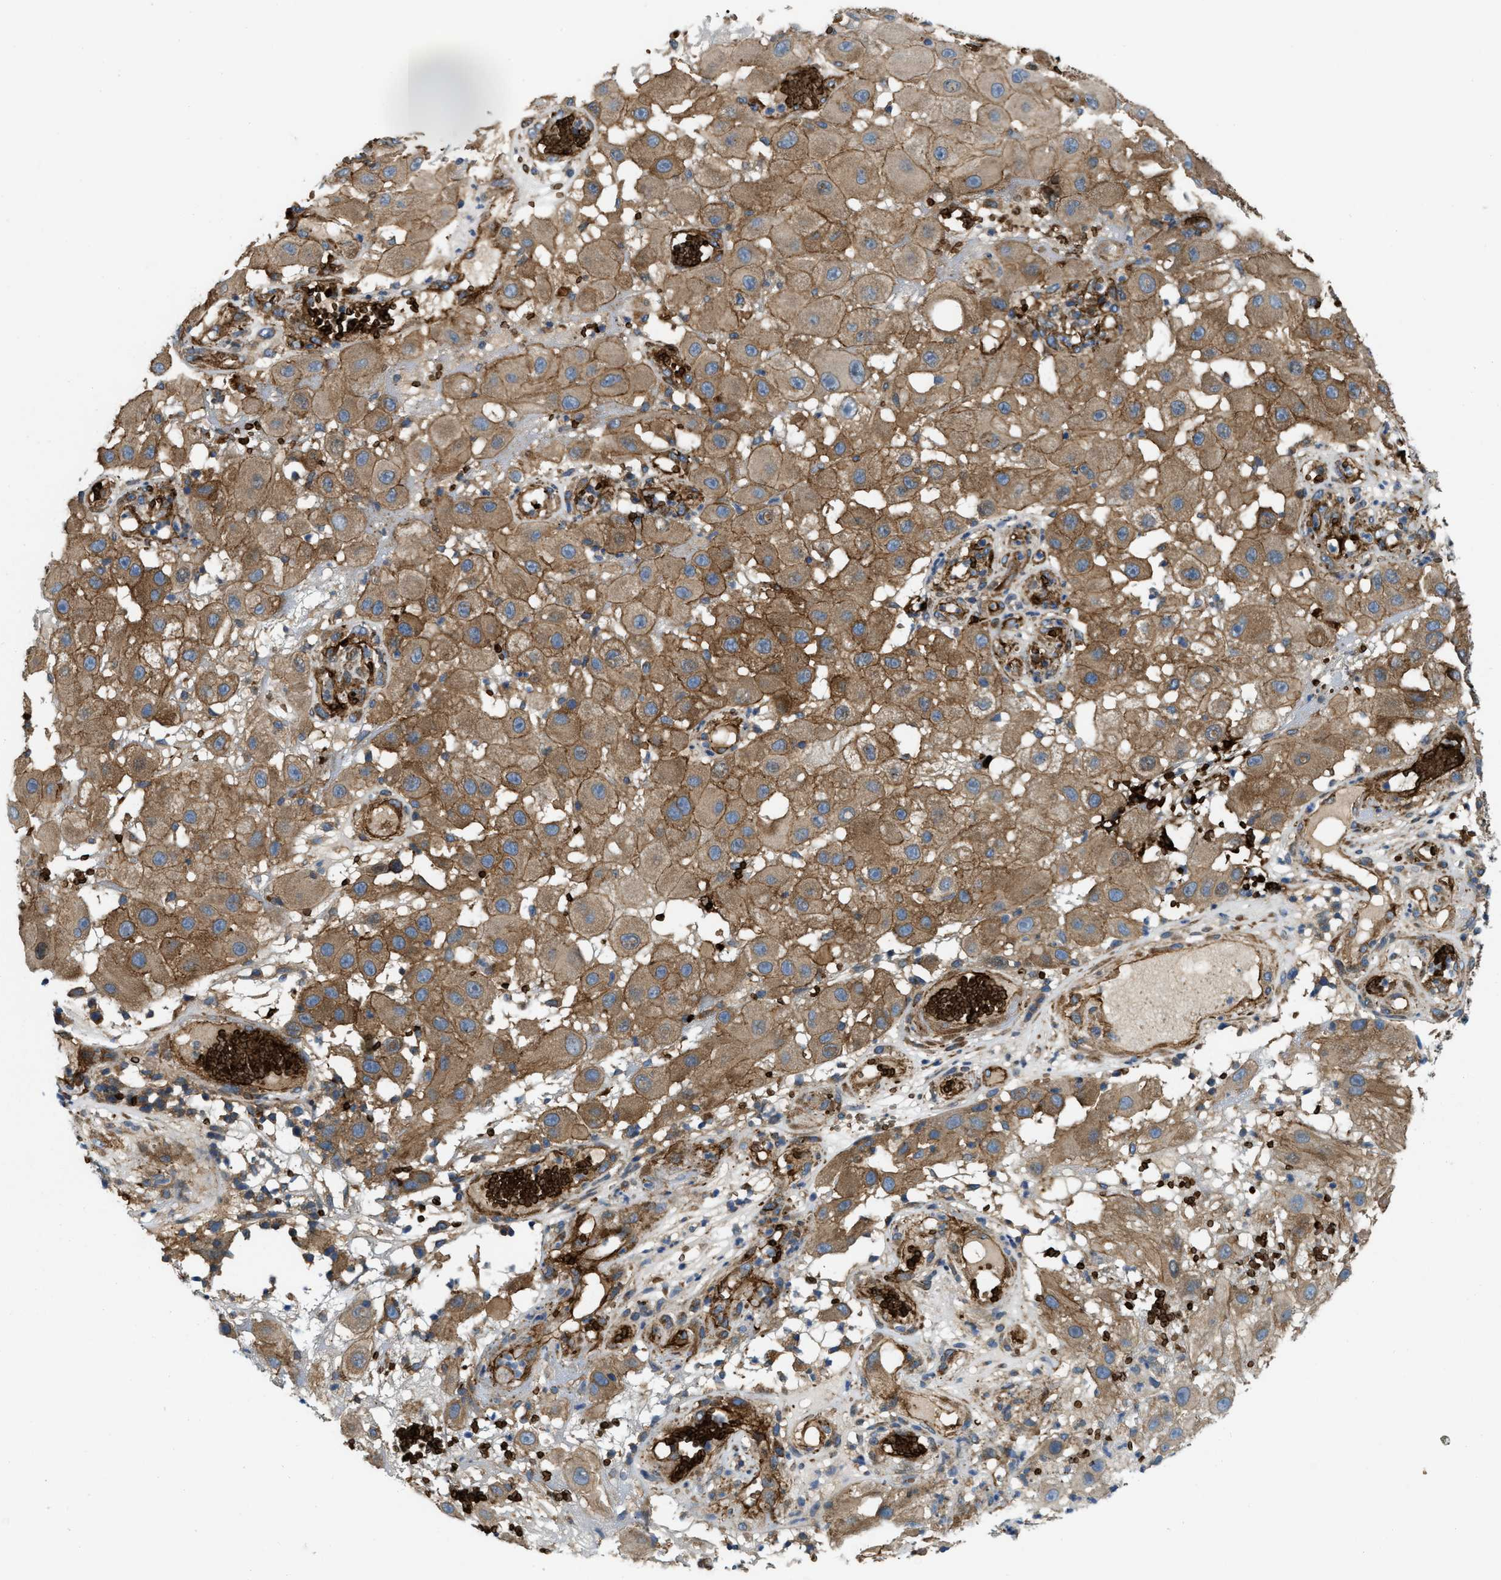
{"staining": {"intensity": "moderate", "quantity": ">75%", "location": "cytoplasmic/membranous"}, "tissue": "melanoma", "cell_type": "Tumor cells", "image_type": "cancer", "snomed": [{"axis": "morphology", "description": "Malignant melanoma, NOS"}, {"axis": "topography", "description": "Skin"}], "caption": "Moderate cytoplasmic/membranous protein expression is seen in approximately >75% of tumor cells in melanoma.", "gene": "ERC1", "patient": {"sex": "female", "age": 81}}